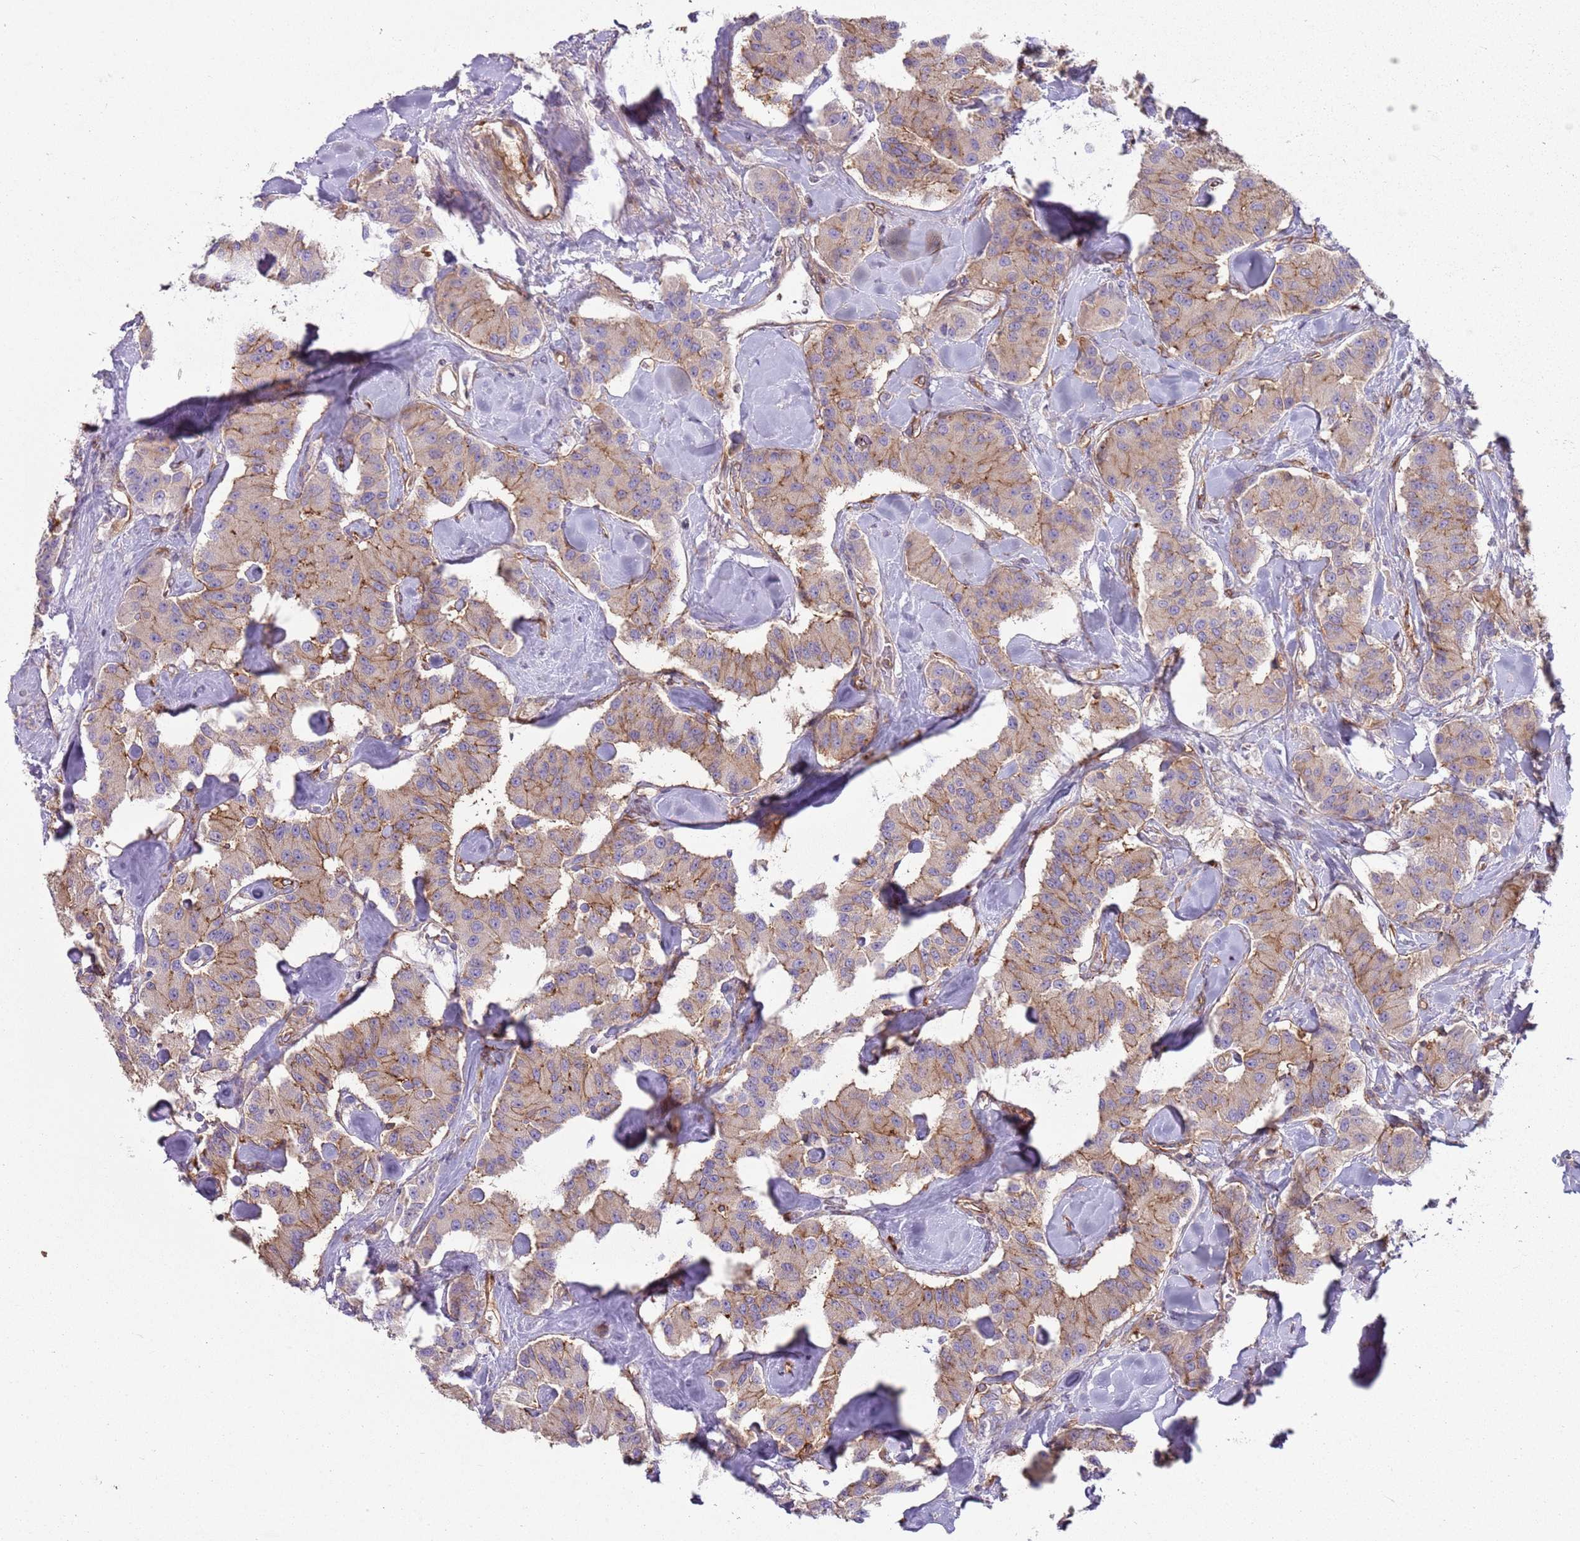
{"staining": {"intensity": "moderate", "quantity": "25%-75%", "location": "cytoplasmic/membranous"}, "tissue": "carcinoid", "cell_type": "Tumor cells", "image_type": "cancer", "snomed": [{"axis": "morphology", "description": "Carcinoid, malignant, NOS"}, {"axis": "topography", "description": "Pancreas"}], "caption": "Protein staining displays moderate cytoplasmic/membranous positivity in approximately 25%-75% of tumor cells in malignant carcinoid.", "gene": "GNAI3", "patient": {"sex": "male", "age": 41}}